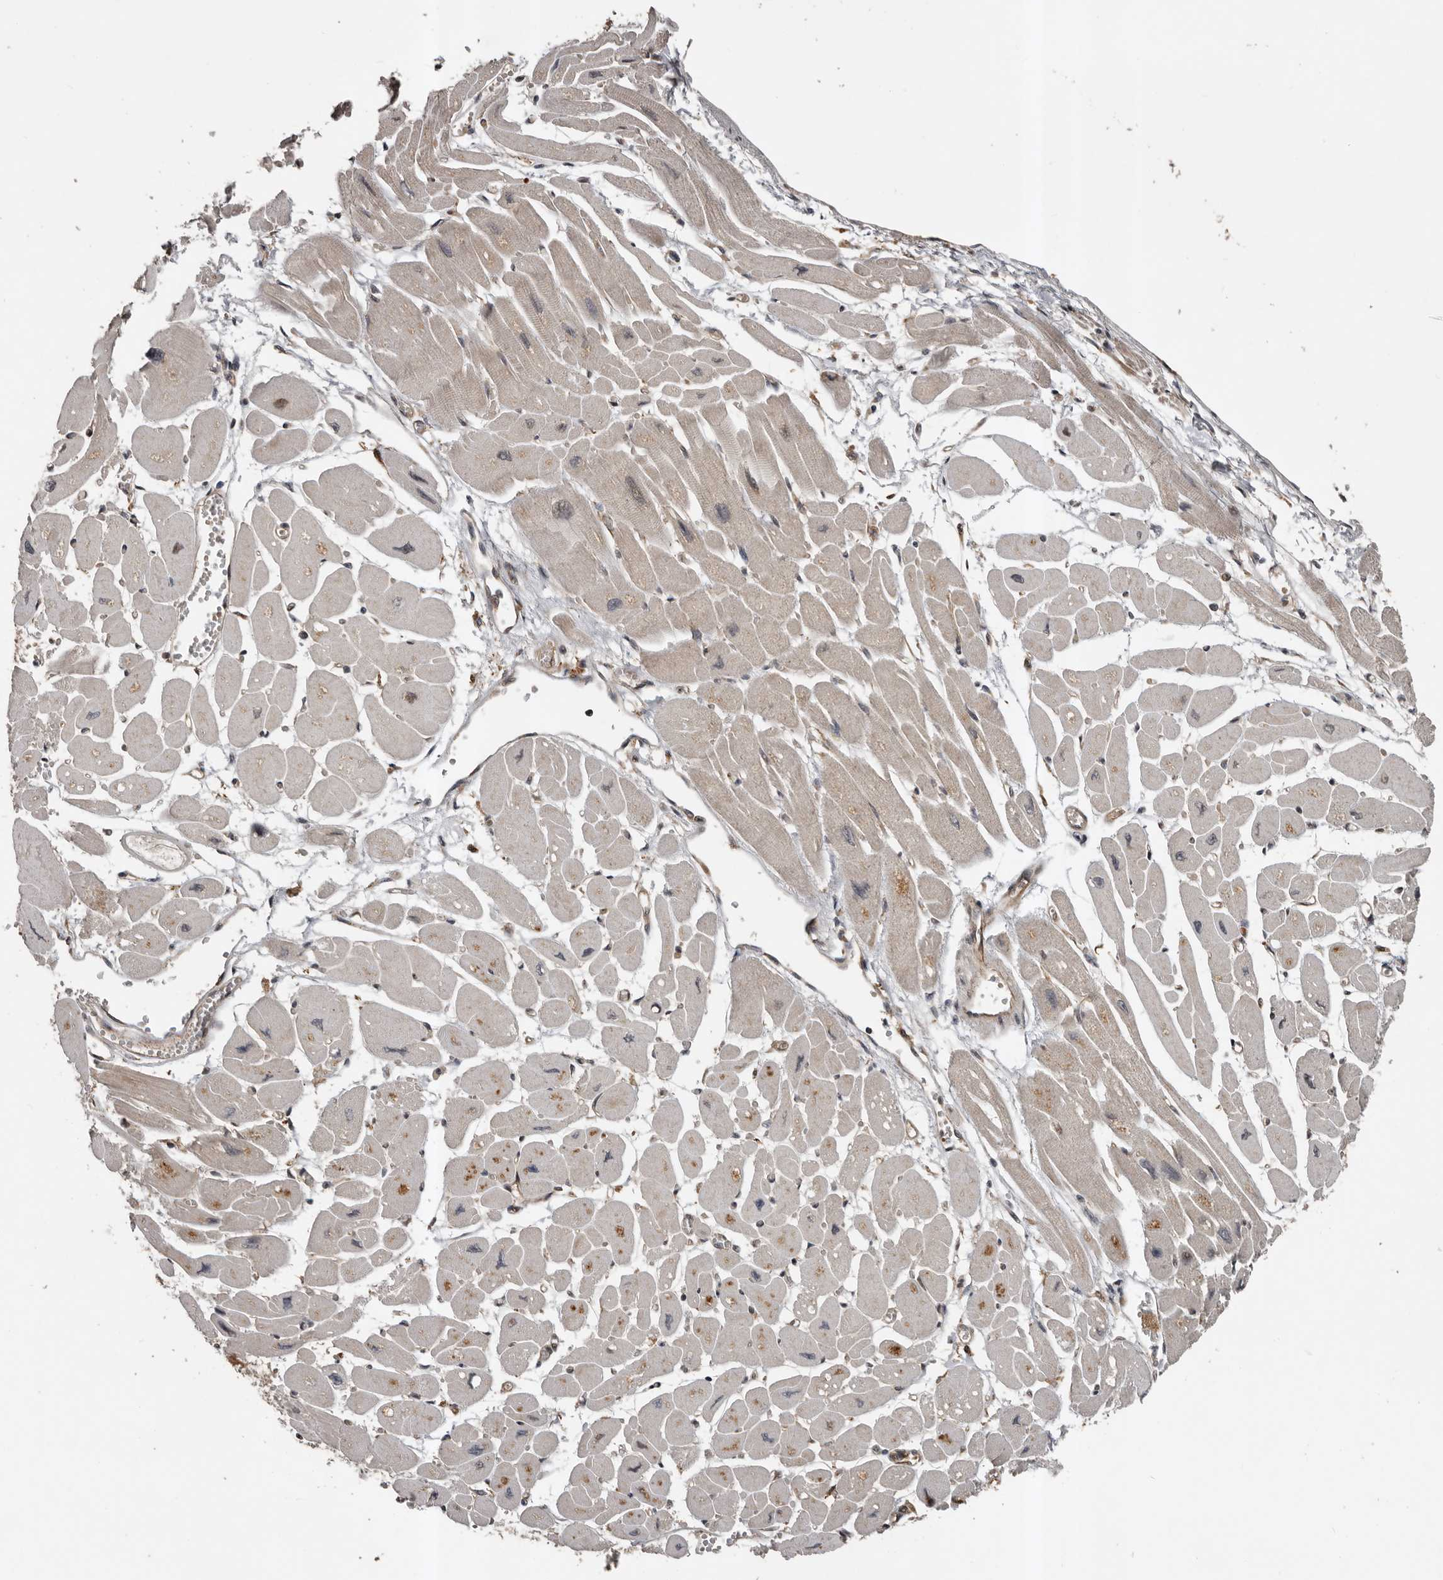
{"staining": {"intensity": "moderate", "quantity": "25%-75%", "location": "cytoplasmic/membranous"}, "tissue": "heart muscle", "cell_type": "Cardiomyocytes", "image_type": "normal", "snomed": [{"axis": "morphology", "description": "Normal tissue, NOS"}, {"axis": "topography", "description": "Heart"}], "caption": "Cardiomyocytes show moderate cytoplasmic/membranous positivity in approximately 25%-75% of cells in normal heart muscle. The staining is performed using DAB (3,3'-diaminobenzidine) brown chromogen to label protein expression. The nuclei are counter-stained blue using hematoxylin.", "gene": "CCDC190", "patient": {"sex": "female", "age": 54}}